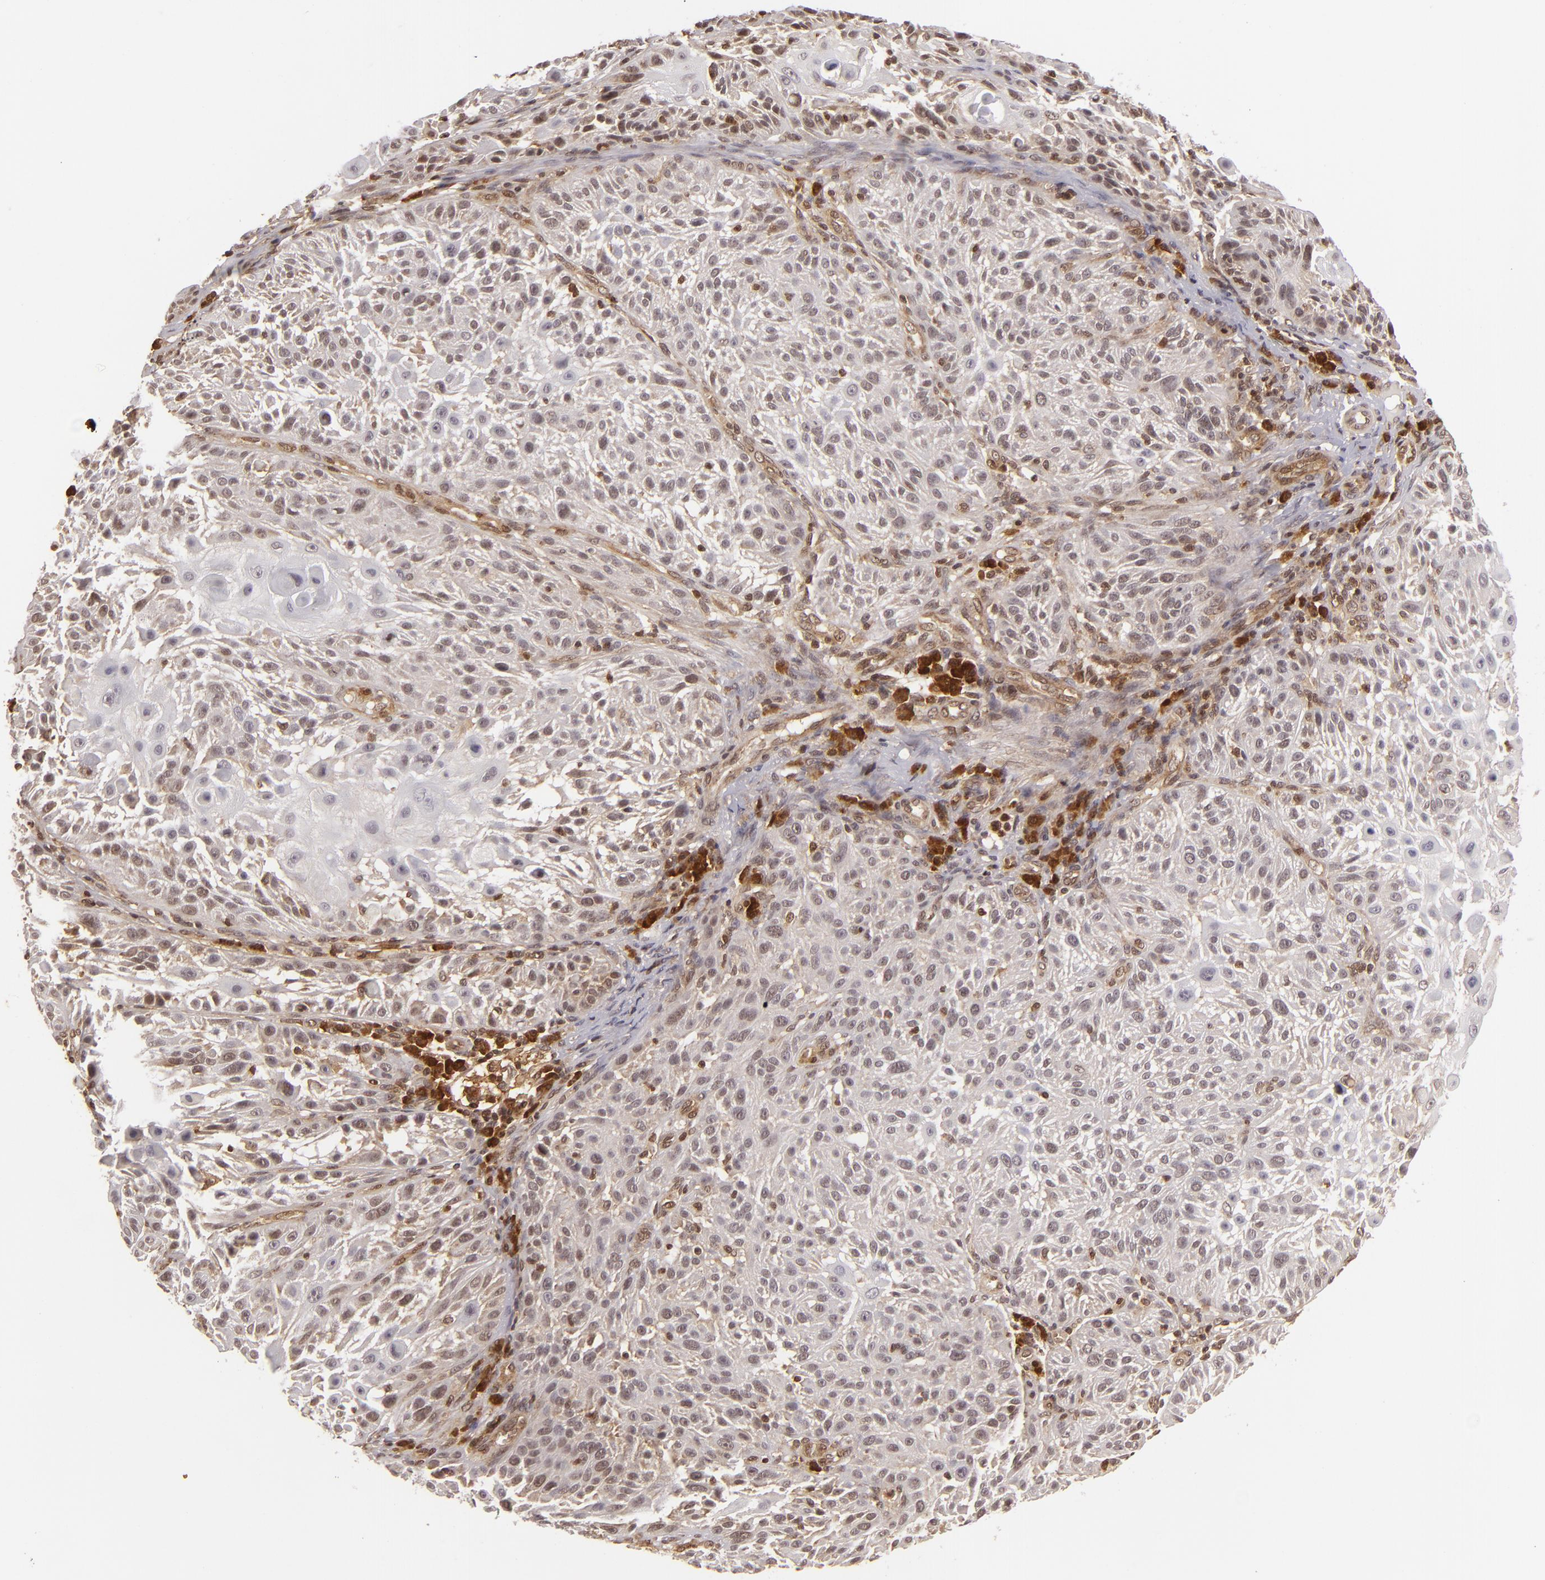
{"staining": {"intensity": "weak", "quantity": "25%-75%", "location": "cytoplasmic/membranous"}, "tissue": "skin cancer", "cell_type": "Tumor cells", "image_type": "cancer", "snomed": [{"axis": "morphology", "description": "Squamous cell carcinoma, NOS"}, {"axis": "topography", "description": "Skin"}], "caption": "Tumor cells show low levels of weak cytoplasmic/membranous staining in about 25%-75% of cells in skin cancer.", "gene": "ZBTB33", "patient": {"sex": "female", "age": 89}}